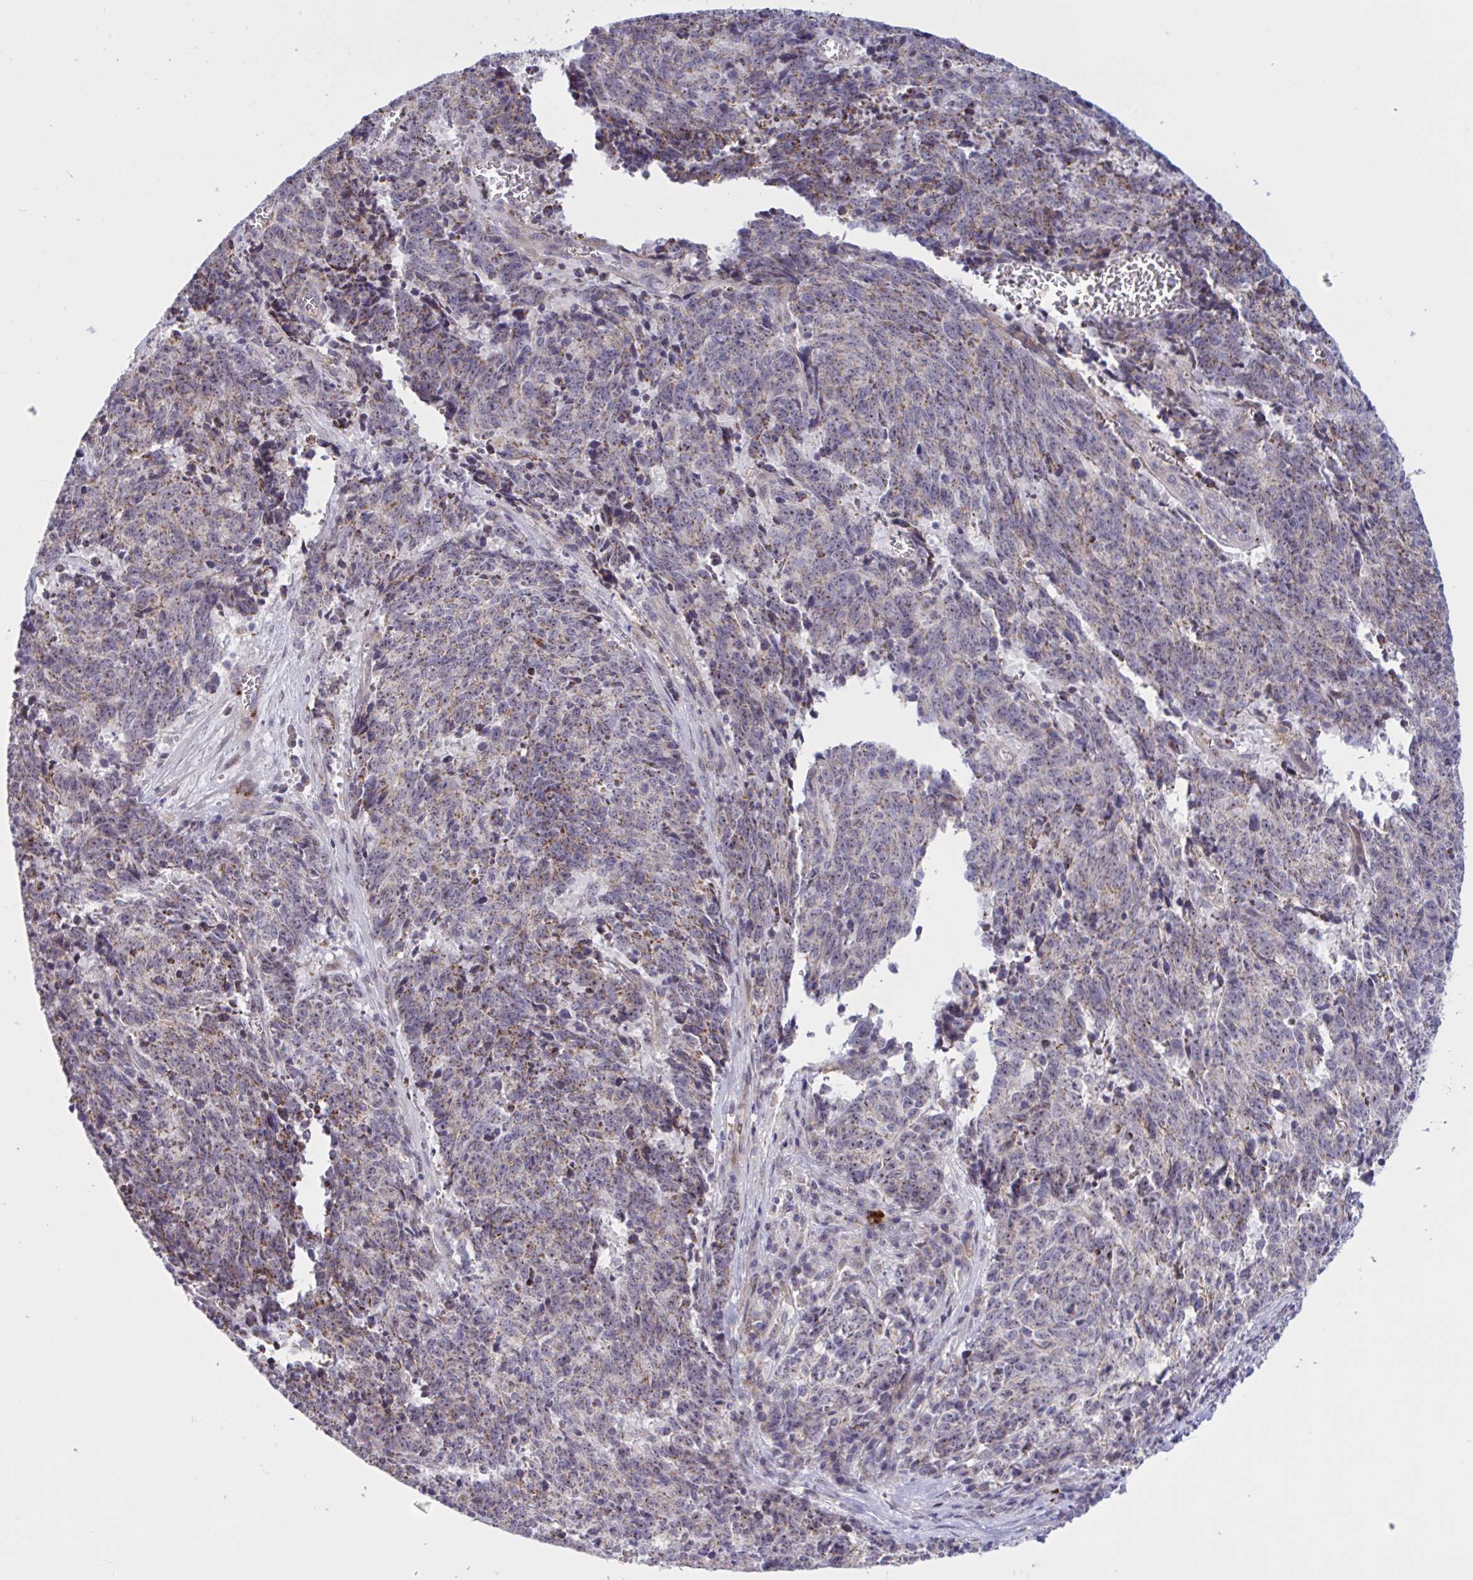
{"staining": {"intensity": "moderate", "quantity": "25%-75%", "location": "cytoplasmic/membranous"}, "tissue": "cervical cancer", "cell_type": "Tumor cells", "image_type": "cancer", "snomed": [{"axis": "morphology", "description": "Squamous cell carcinoma, NOS"}, {"axis": "topography", "description": "Cervix"}], "caption": "Immunohistochemical staining of human squamous cell carcinoma (cervical) demonstrates moderate cytoplasmic/membranous protein staining in about 25%-75% of tumor cells.", "gene": "CD101", "patient": {"sex": "female", "age": 29}}